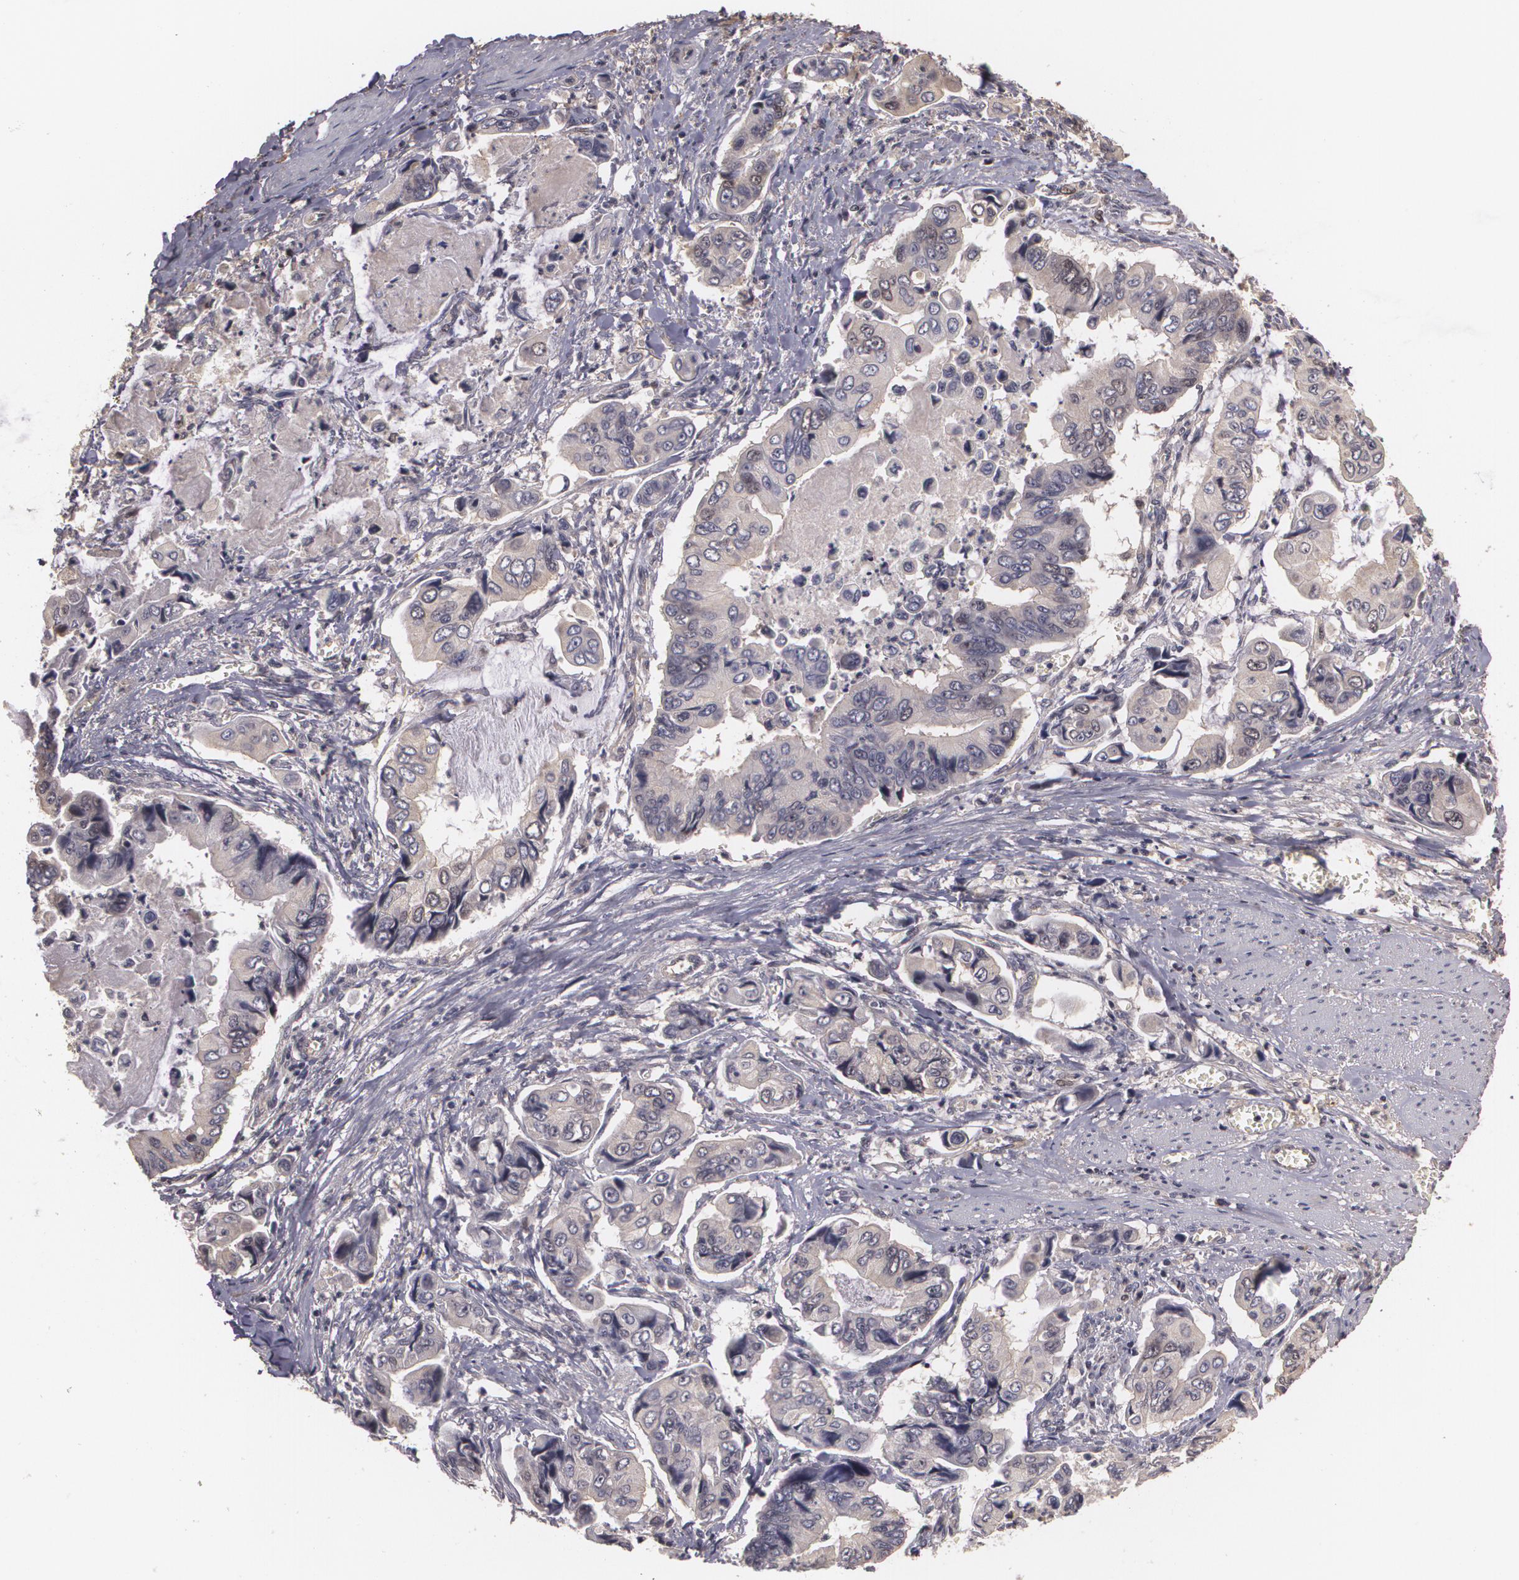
{"staining": {"intensity": "weak", "quantity": "25%-75%", "location": "cytoplasmic/membranous,nuclear"}, "tissue": "stomach cancer", "cell_type": "Tumor cells", "image_type": "cancer", "snomed": [{"axis": "morphology", "description": "Adenocarcinoma, NOS"}, {"axis": "topography", "description": "Stomach, upper"}], "caption": "IHC of human stomach cancer shows low levels of weak cytoplasmic/membranous and nuclear expression in approximately 25%-75% of tumor cells.", "gene": "BRCA1", "patient": {"sex": "male", "age": 80}}